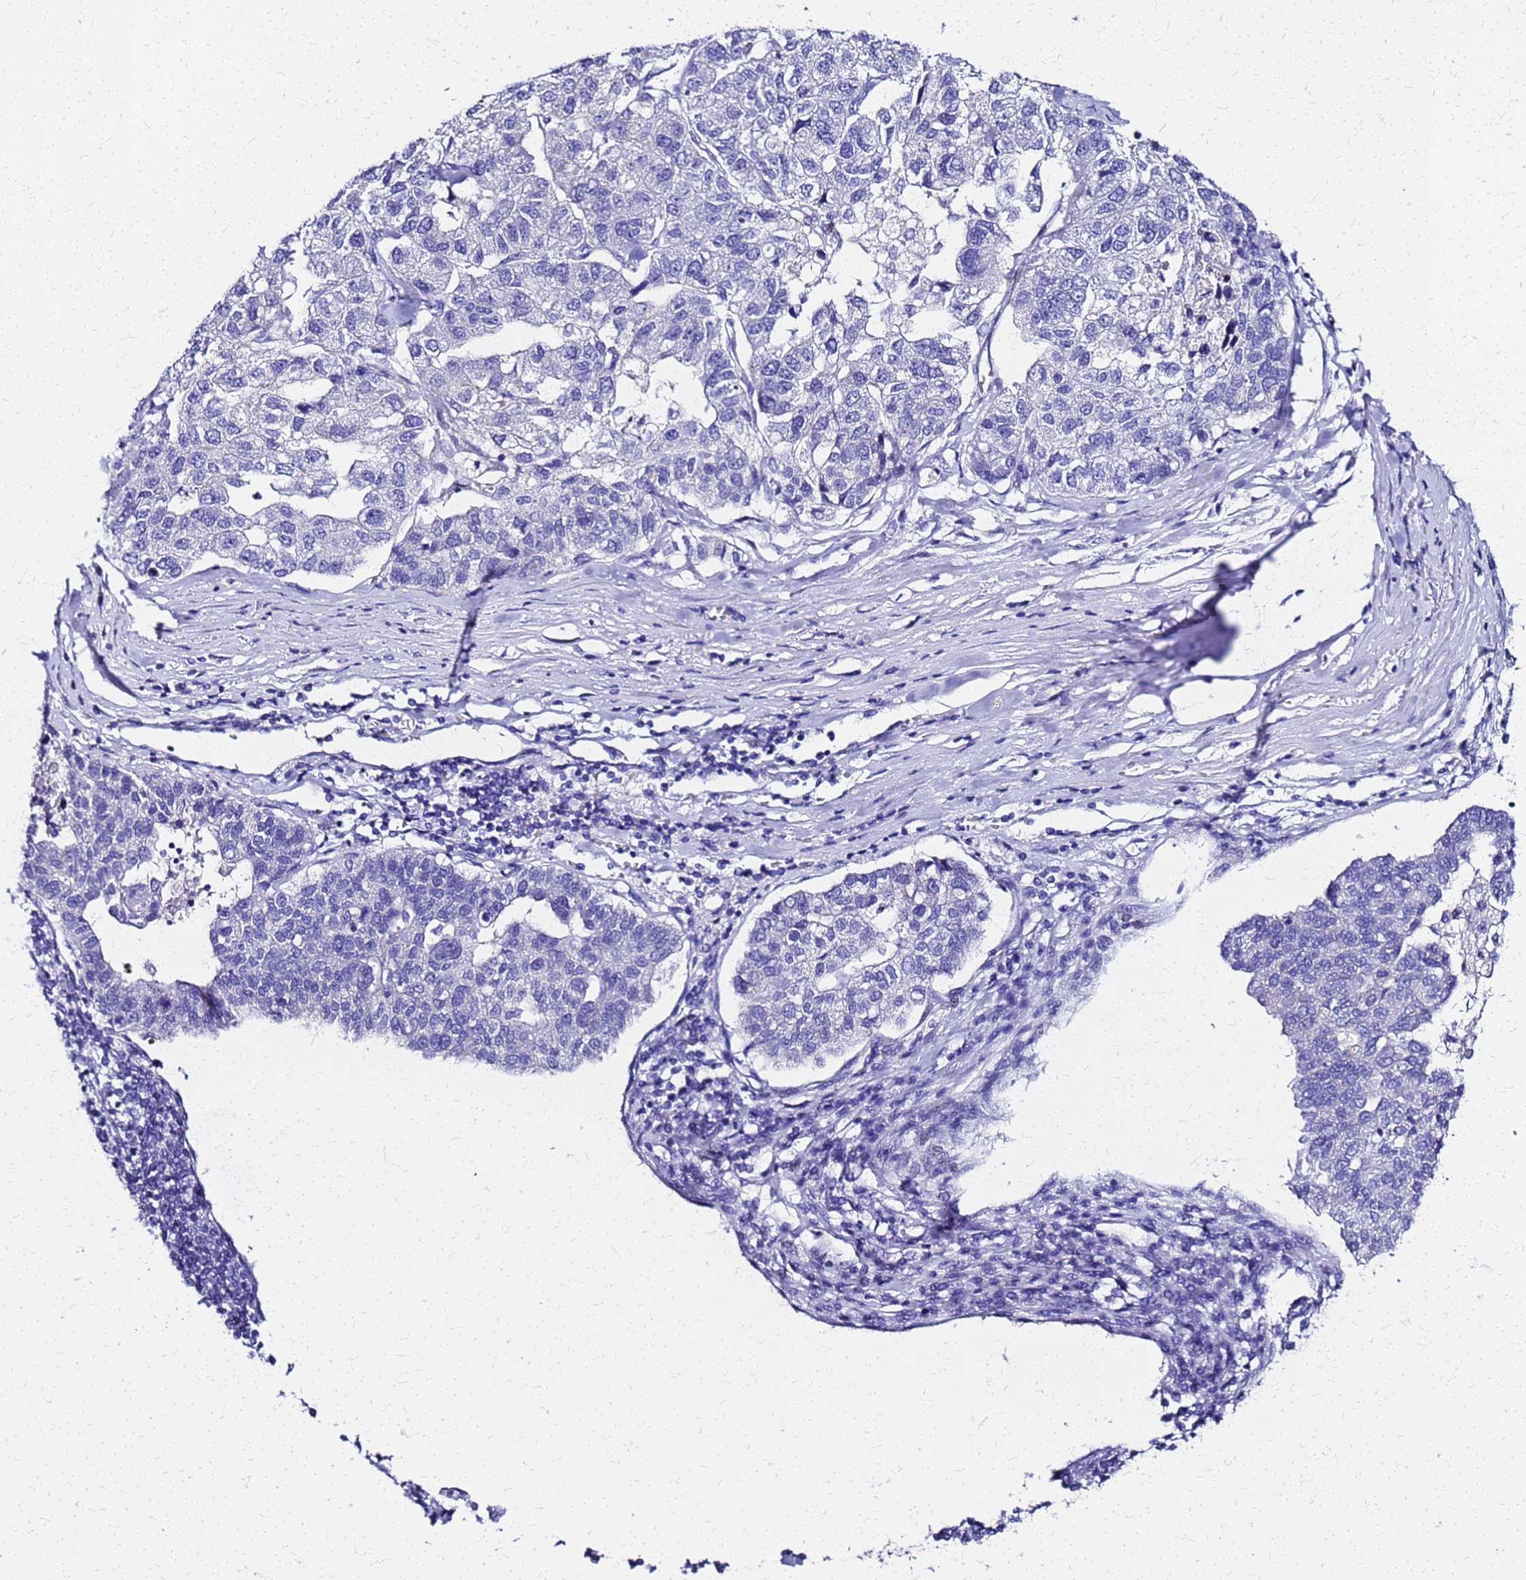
{"staining": {"intensity": "negative", "quantity": "none", "location": "none"}, "tissue": "pancreatic cancer", "cell_type": "Tumor cells", "image_type": "cancer", "snomed": [{"axis": "morphology", "description": "Adenocarcinoma, NOS"}, {"axis": "topography", "description": "Pancreas"}], "caption": "Immunohistochemistry (IHC) micrograph of human pancreatic cancer (adenocarcinoma) stained for a protein (brown), which reveals no positivity in tumor cells.", "gene": "SMIM21", "patient": {"sex": "female", "age": 61}}